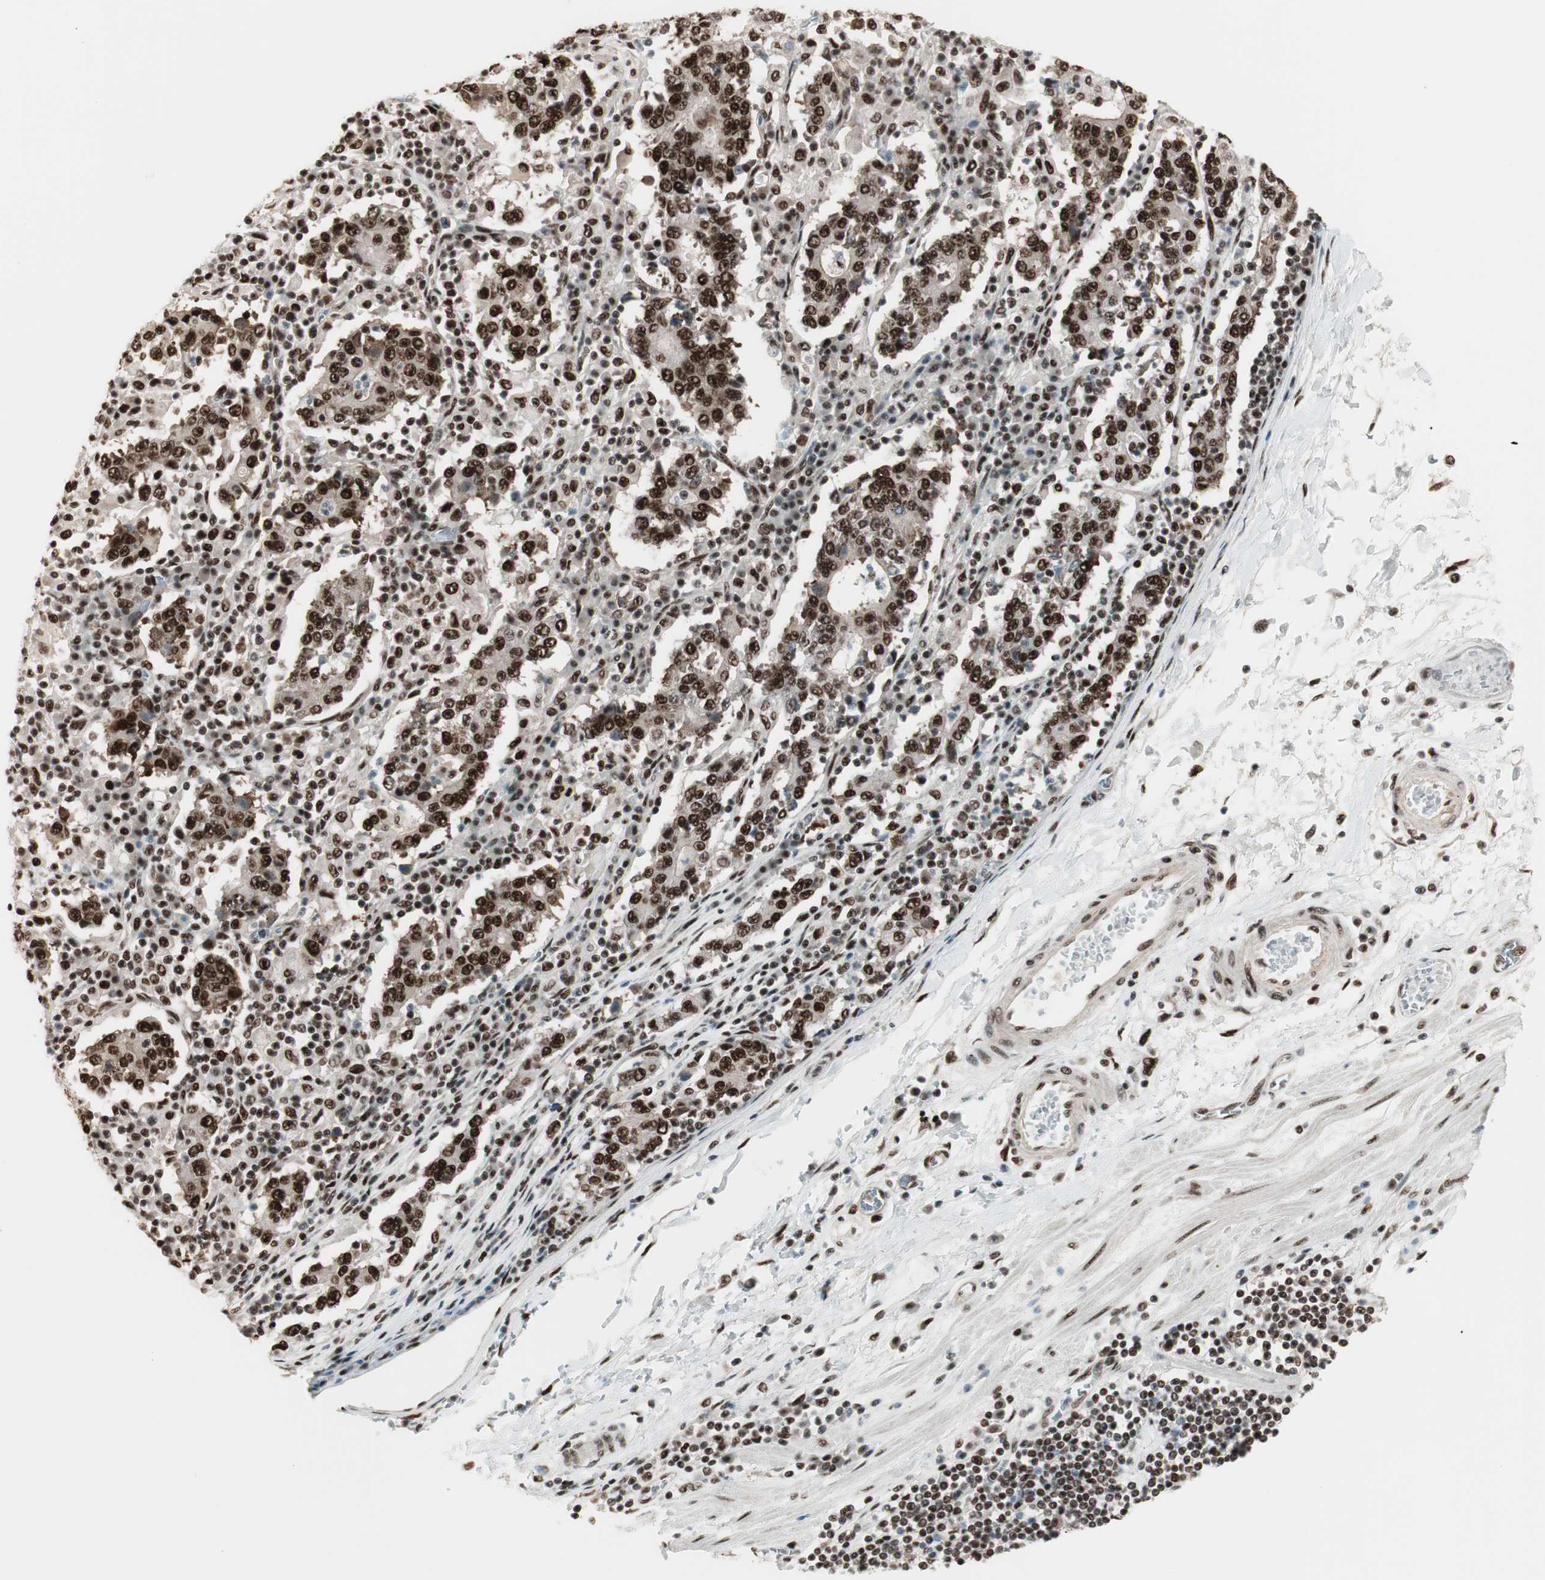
{"staining": {"intensity": "strong", "quantity": ">75%", "location": "nuclear"}, "tissue": "stomach cancer", "cell_type": "Tumor cells", "image_type": "cancer", "snomed": [{"axis": "morphology", "description": "Normal tissue, NOS"}, {"axis": "morphology", "description": "Adenocarcinoma, NOS"}, {"axis": "topography", "description": "Stomach, upper"}, {"axis": "topography", "description": "Stomach"}], "caption": "Stomach cancer tissue shows strong nuclear staining in approximately >75% of tumor cells", "gene": "HEXIM1", "patient": {"sex": "male", "age": 59}}